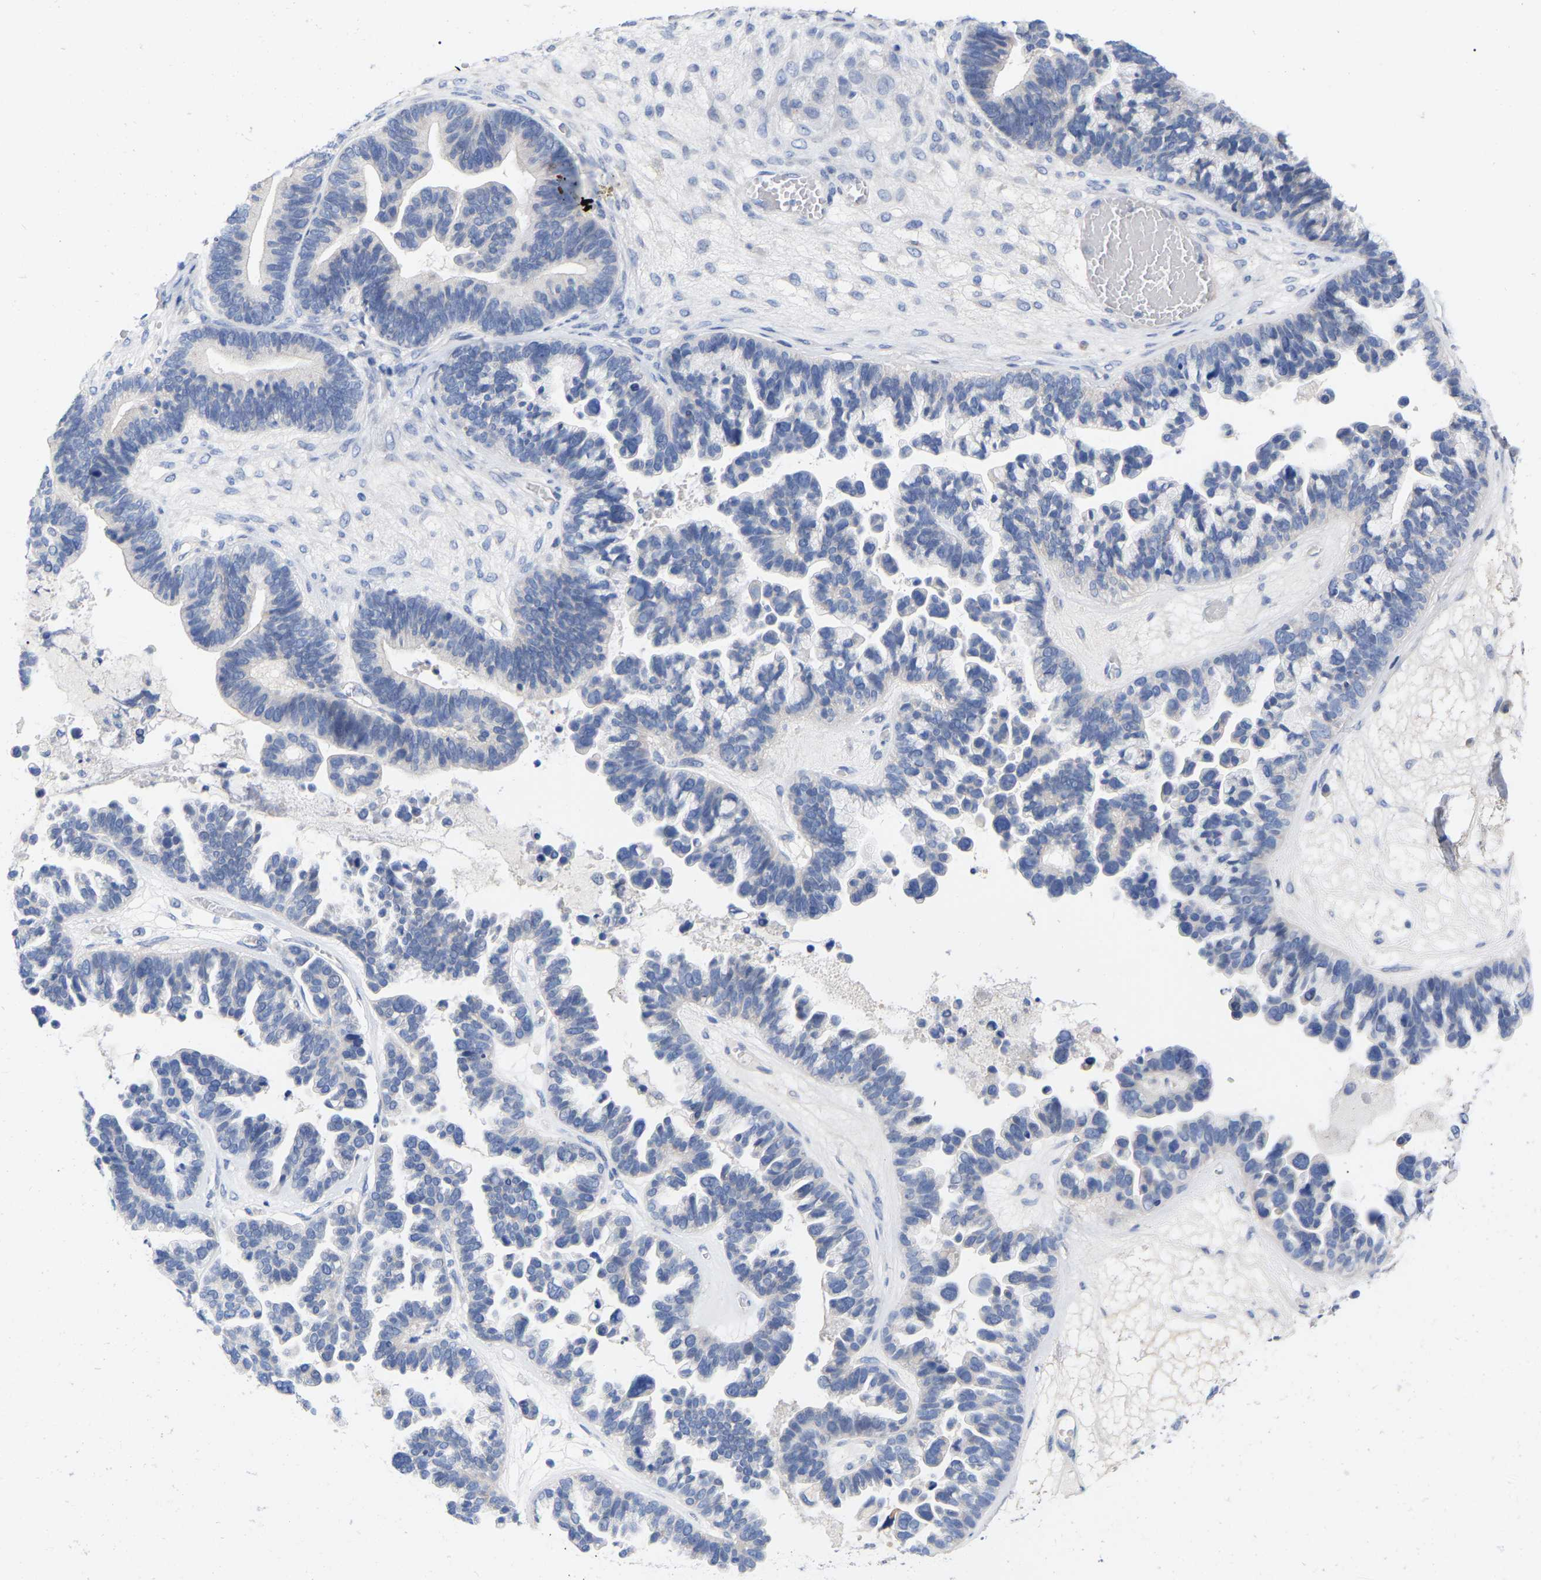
{"staining": {"intensity": "negative", "quantity": "none", "location": "none"}, "tissue": "ovarian cancer", "cell_type": "Tumor cells", "image_type": "cancer", "snomed": [{"axis": "morphology", "description": "Cystadenocarcinoma, serous, NOS"}, {"axis": "topography", "description": "Ovary"}], "caption": "Image shows no protein expression in tumor cells of ovarian cancer tissue.", "gene": "HAPLN1", "patient": {"sex": "female", "age": 56}}